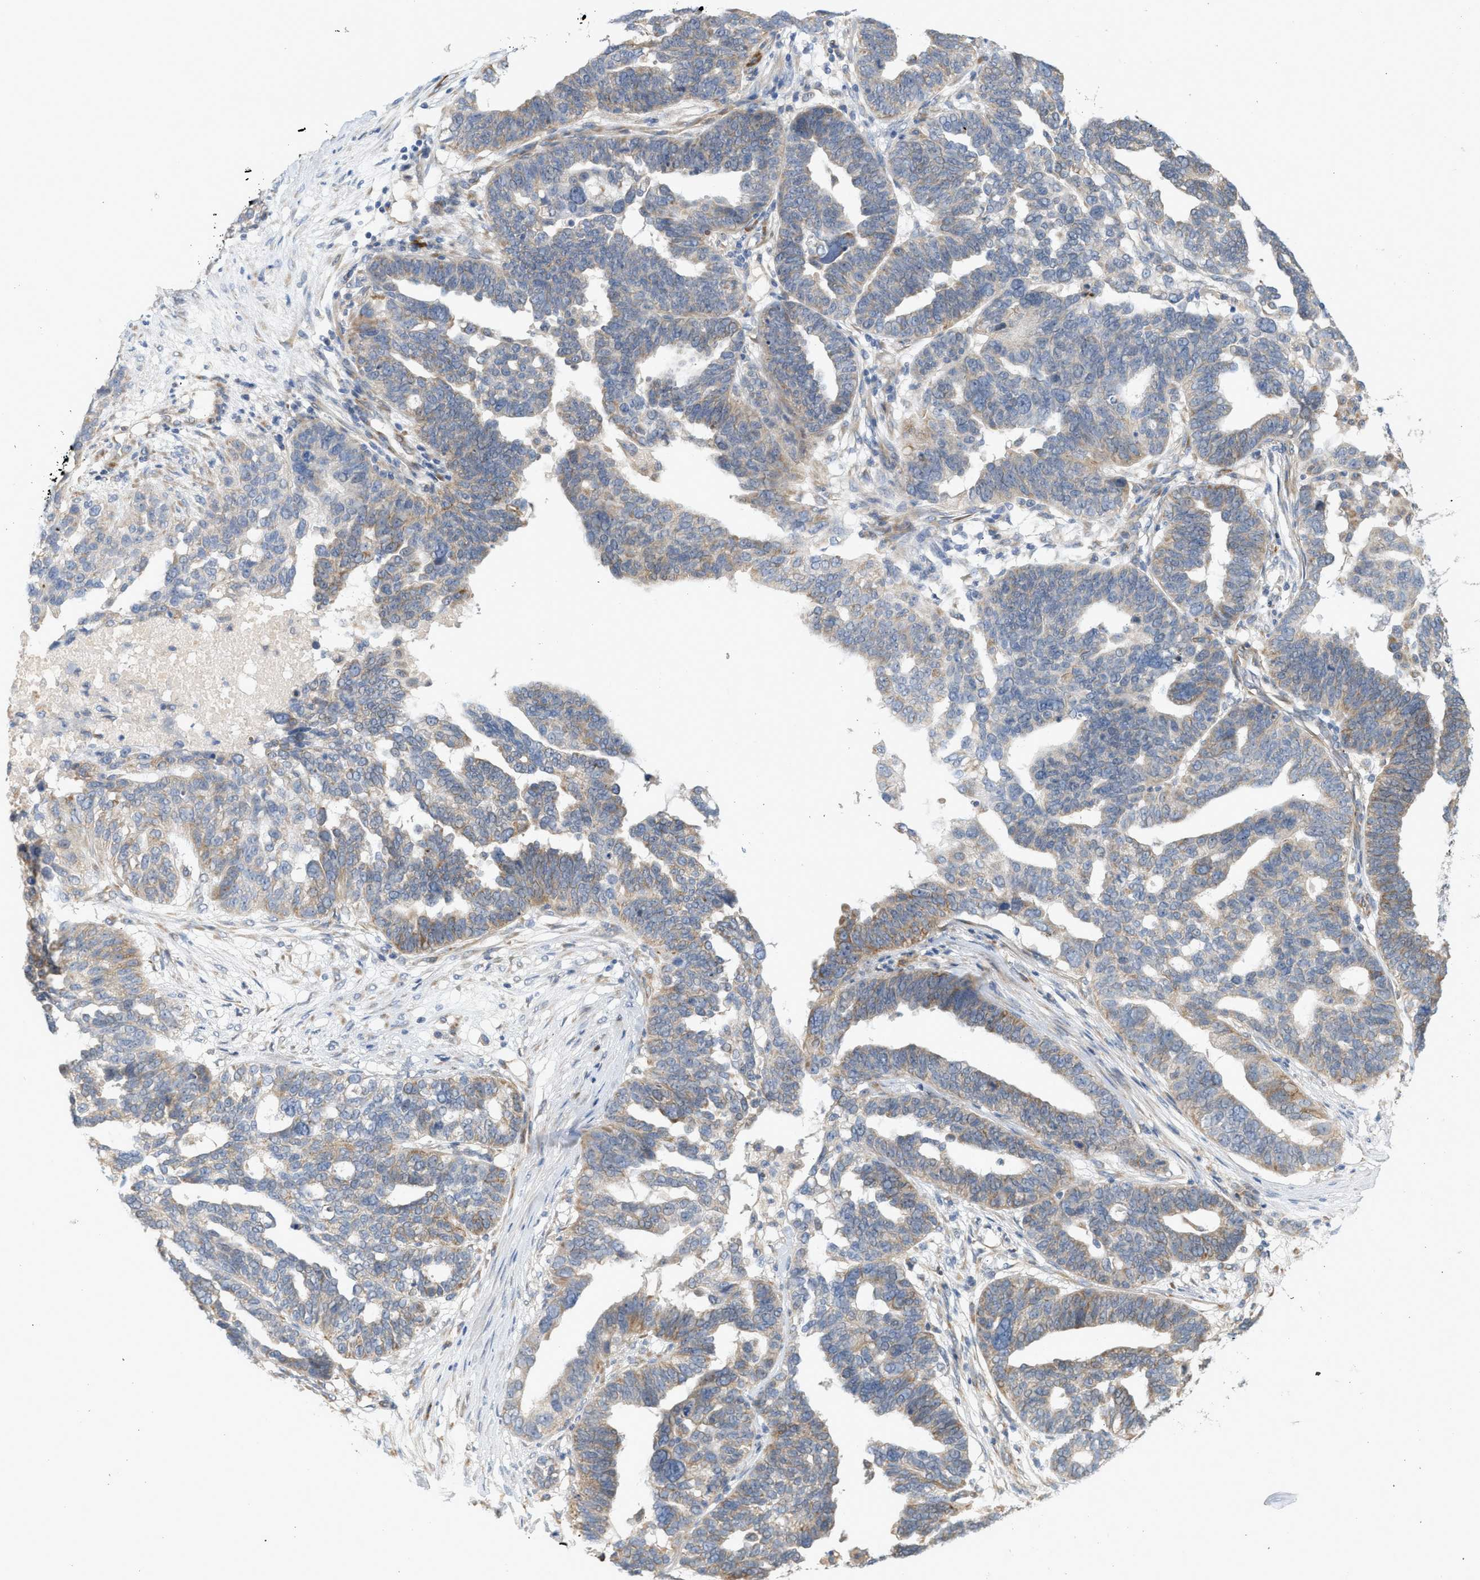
{"staining": {"intensity": "weak", "quantity": ">75%", "location": "cytoplasmic/membranous"}, "tissue": "ovarian cancer", "cell_type": "Tumor cells", "image_type": "cancer", "snomed": [{"axis": "morphology", "description": "Cystadenocarcinoma, serous, NOS"}, {"axis": "topography", "description": "Ovary"}], "caption": "Approximately >75% of tumor cells in ovarian cancer (serous cystadenocarcinoma) show weak cytoplasmic/membranous protein expression as visualized by brown immunohistochemical staining.", "gene": "SVOP", "patient": {"sex": "female", "age": 59}}